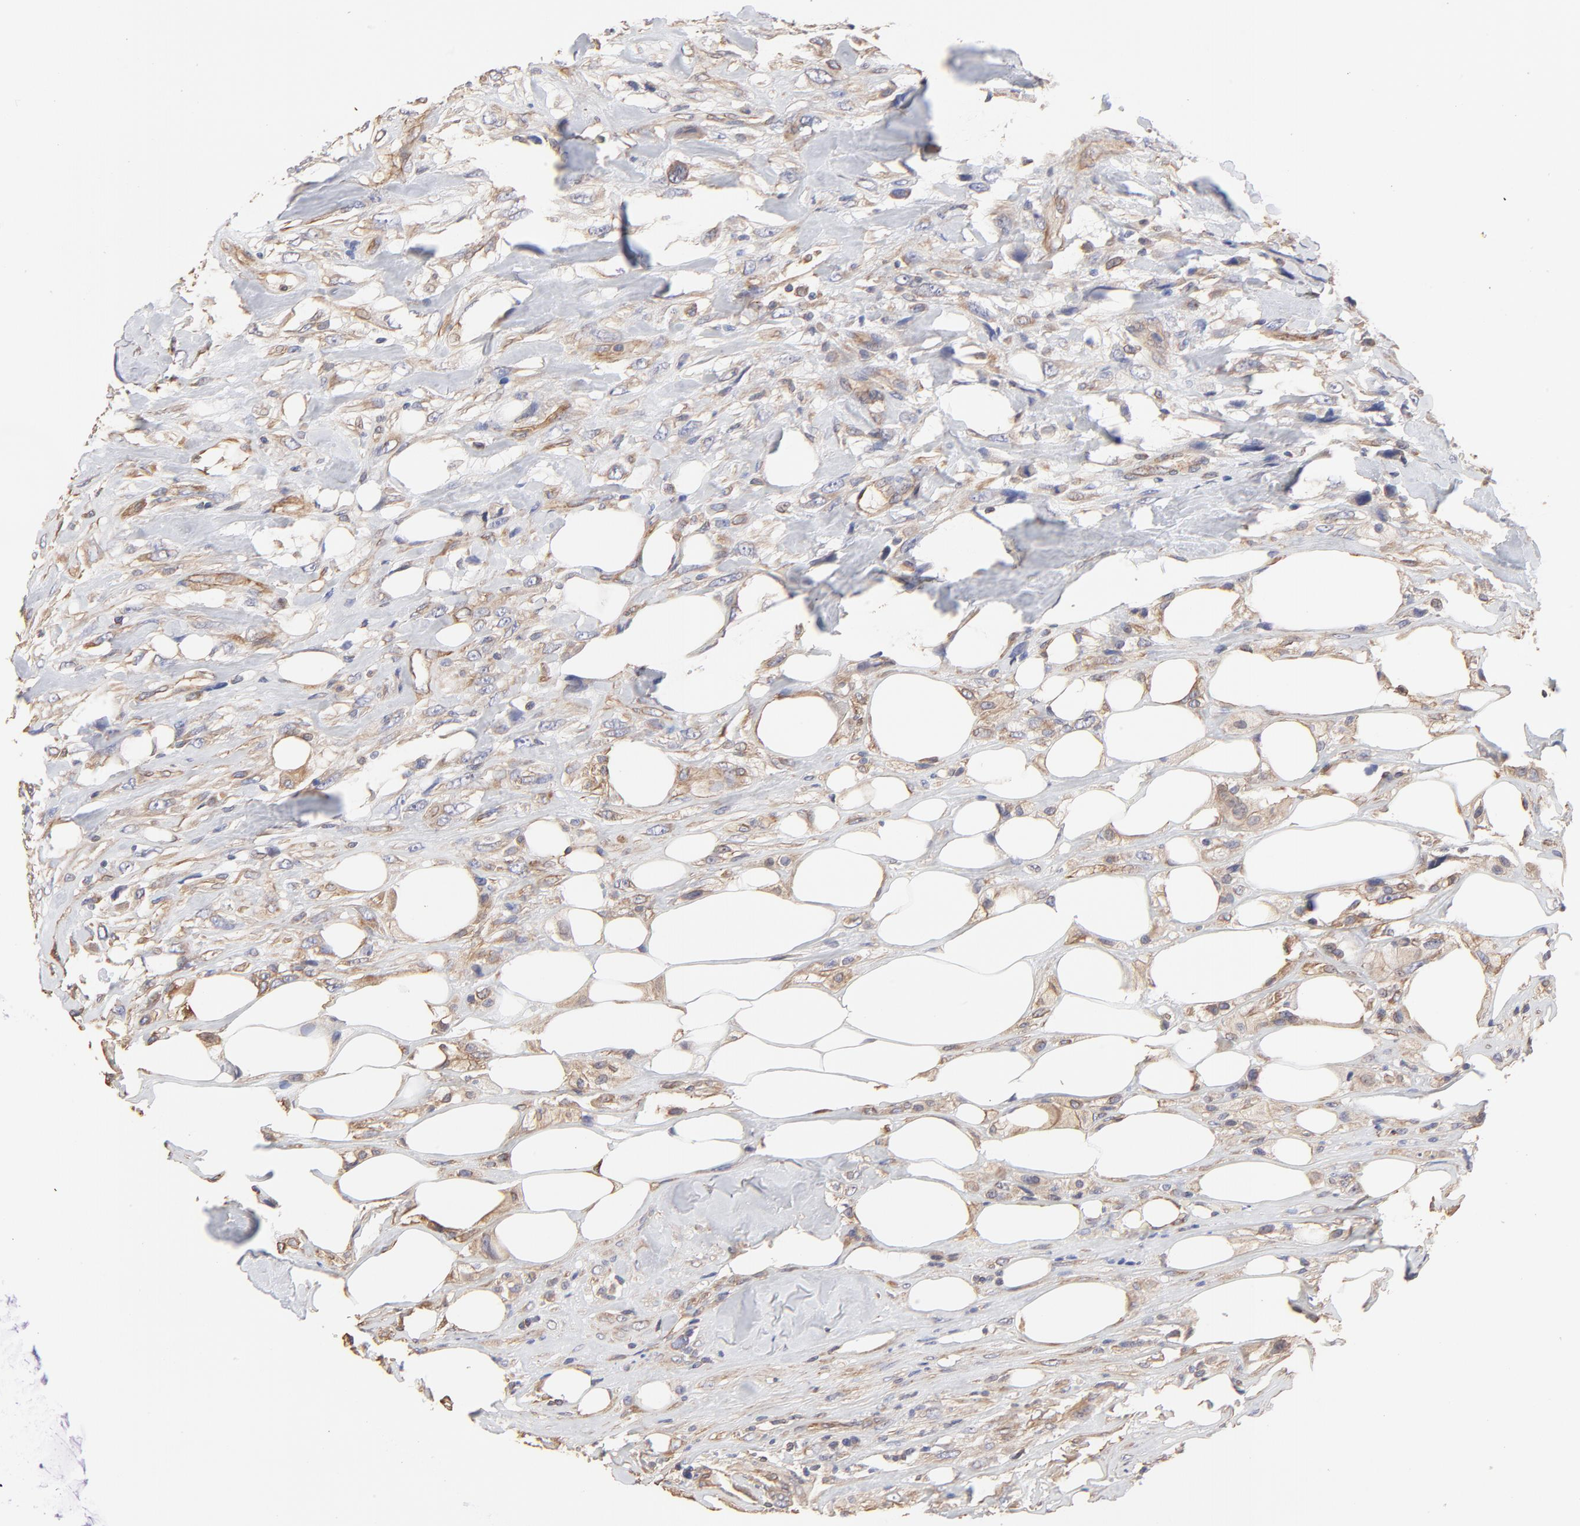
{"staining": {"intensity": "weak", "quantity": ">75%", "location": "cytoplasmic/membranous"}, "tissue": "breast cancer", "cell_type": "Tumor cells", "image_type": "cancer", "snomed": [{"axis": "morphology", "description": "Neoplasm, malignant, NOS"}, {"axis": "topography", "description": "Breast"}], "caption": "Human breast cancer stained with a protein marker exhibits weak staining in tumor cells.", "gene": "LRCH2", "patient": {"sex": "female", "age": 50}}